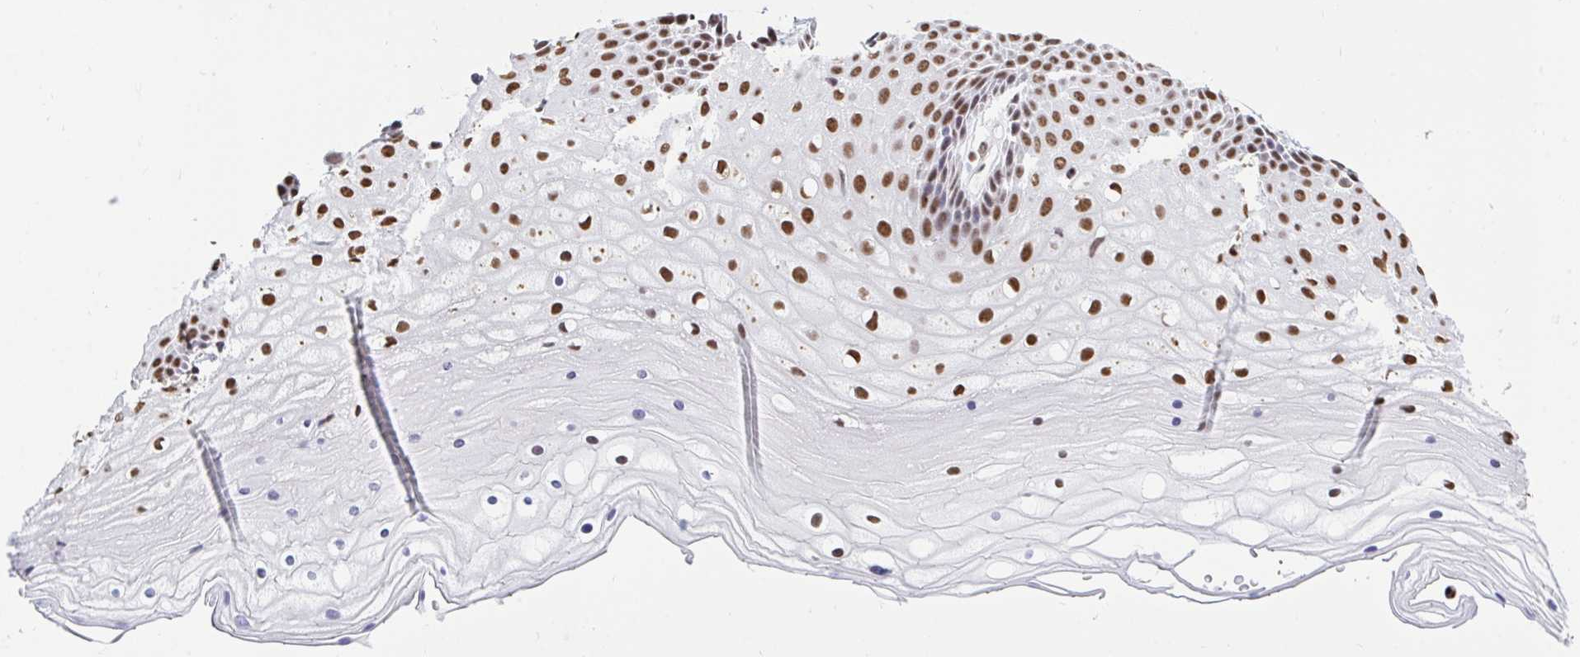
{"staining": {"intensity": "strong", "quantity": ">75%", "location": "nuclear"}, "tissue": "cervix", "cell_type": "Glandular cells", "image_type": "normal", "snomed": [{"axis": "morphology", "description": "Normal tissue, NOS"}, {"axis": "topography", "description": "Cervix"}], "caption": "Immunohistochemical staining of unremarkable cervix displays strong nuclear protein staining in approximately >75% of glandular cells. Using DAB (brown) and hematoxylin (blue) stains, captured at high magnification using brightfield microscopy.", "gene": "HNRNPDL", "patient": {"sex": "female", "age": 36}}